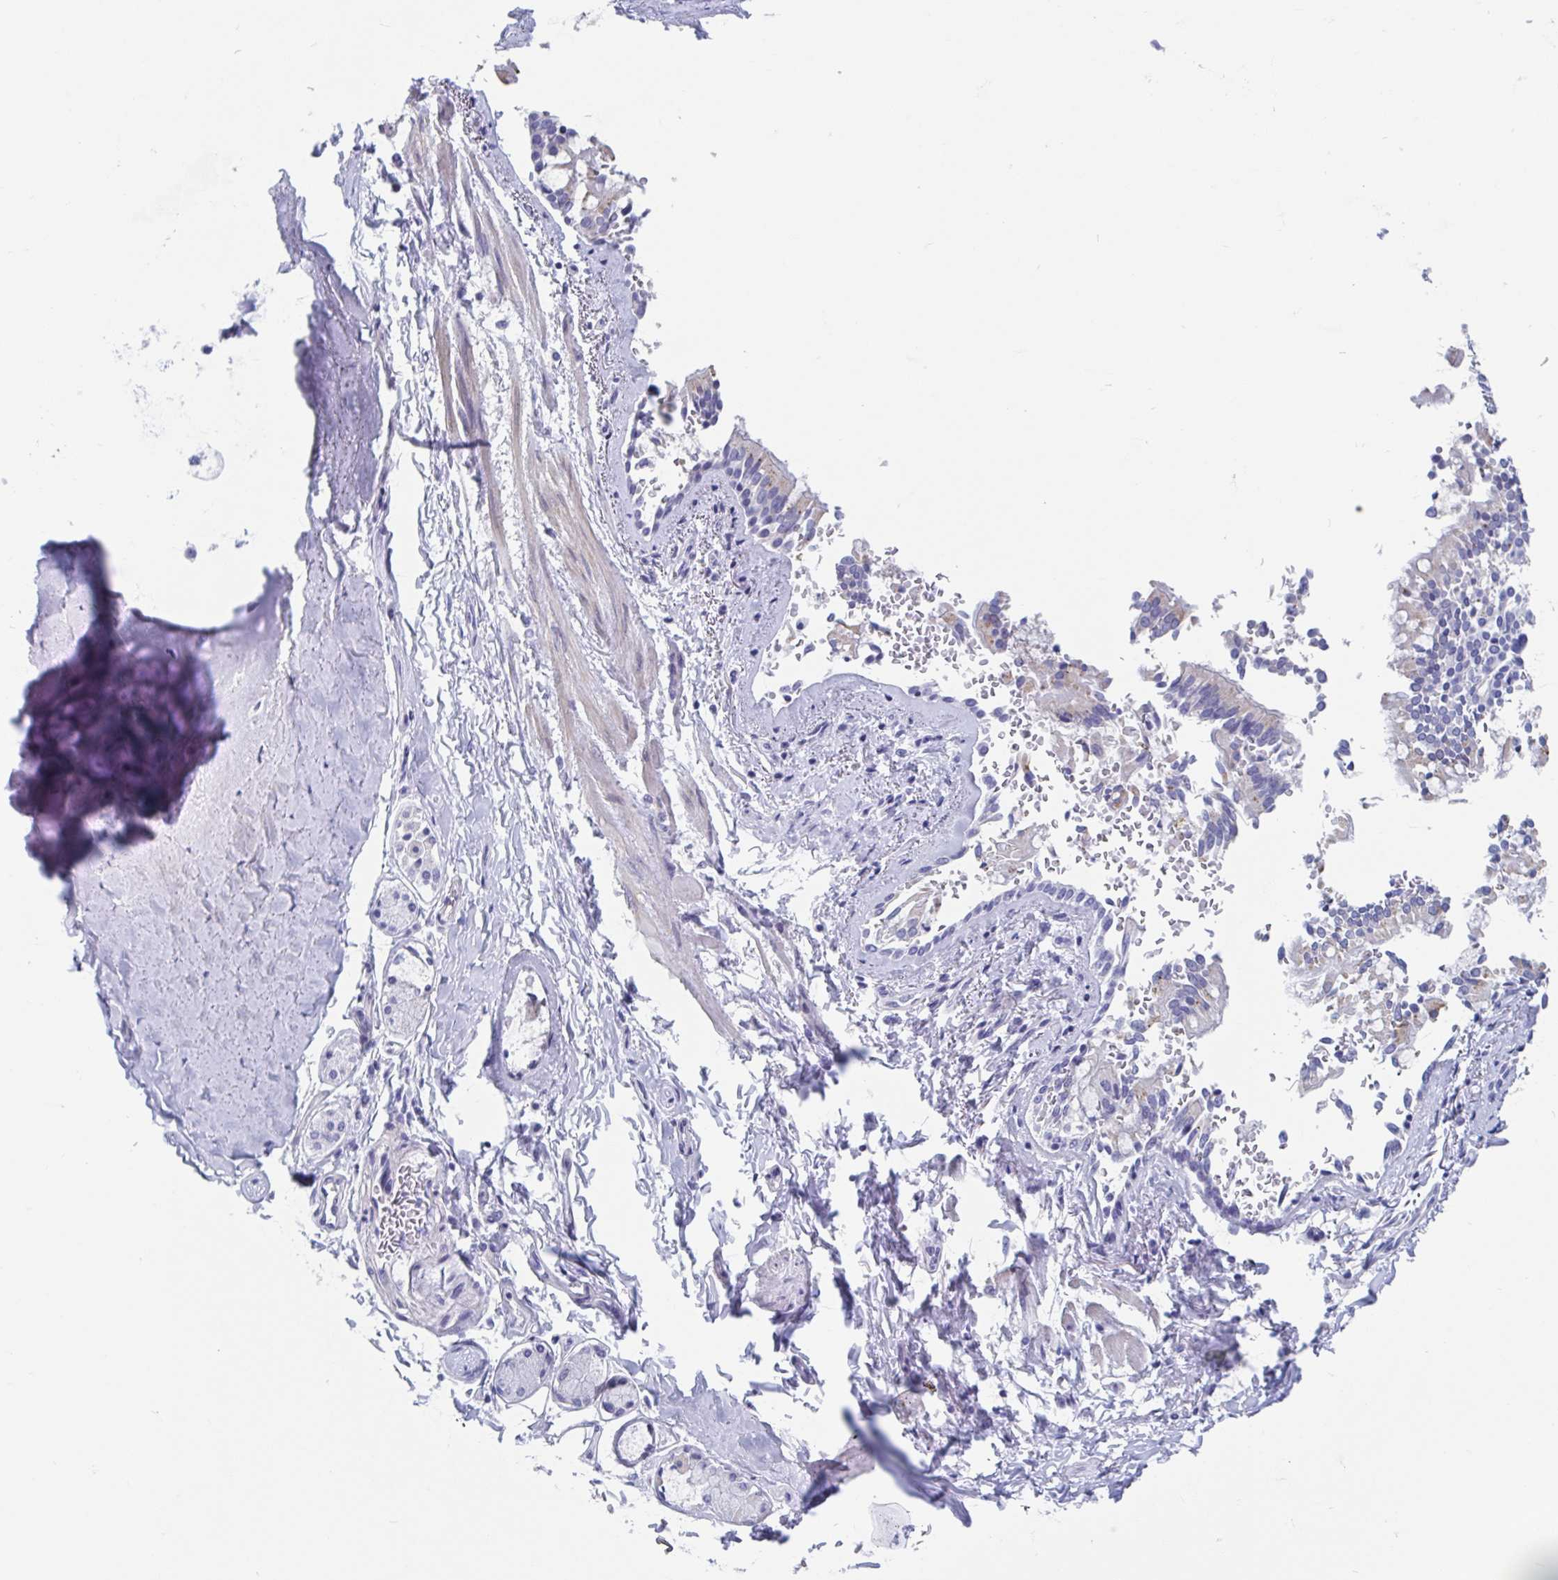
{"staining": {"intensity": "negative", "quantity": "none", "location": "none"}, "tissue": "adipose tissue", "cell_type": "Adipocytes", "image_type": "normal", "snomed": [{"axis": "morphology", "description": "Normal tissue, NOS"}, {"axis": "topography", "description": "Cartilage tissue"}, {"axis": "topography", "description": "Bronchus"}, {"axis": "topography", "description": "Peripheral nerve tissue"}], "caption": "DAB (3,3'-diaminobenzidine) immunohistochemical staining of unremarkable human adipose tissue exhibits no significant expression in adipocytes.", "gene": "SHCBP1L", "patient": {"sex": "male", "age": 67}}